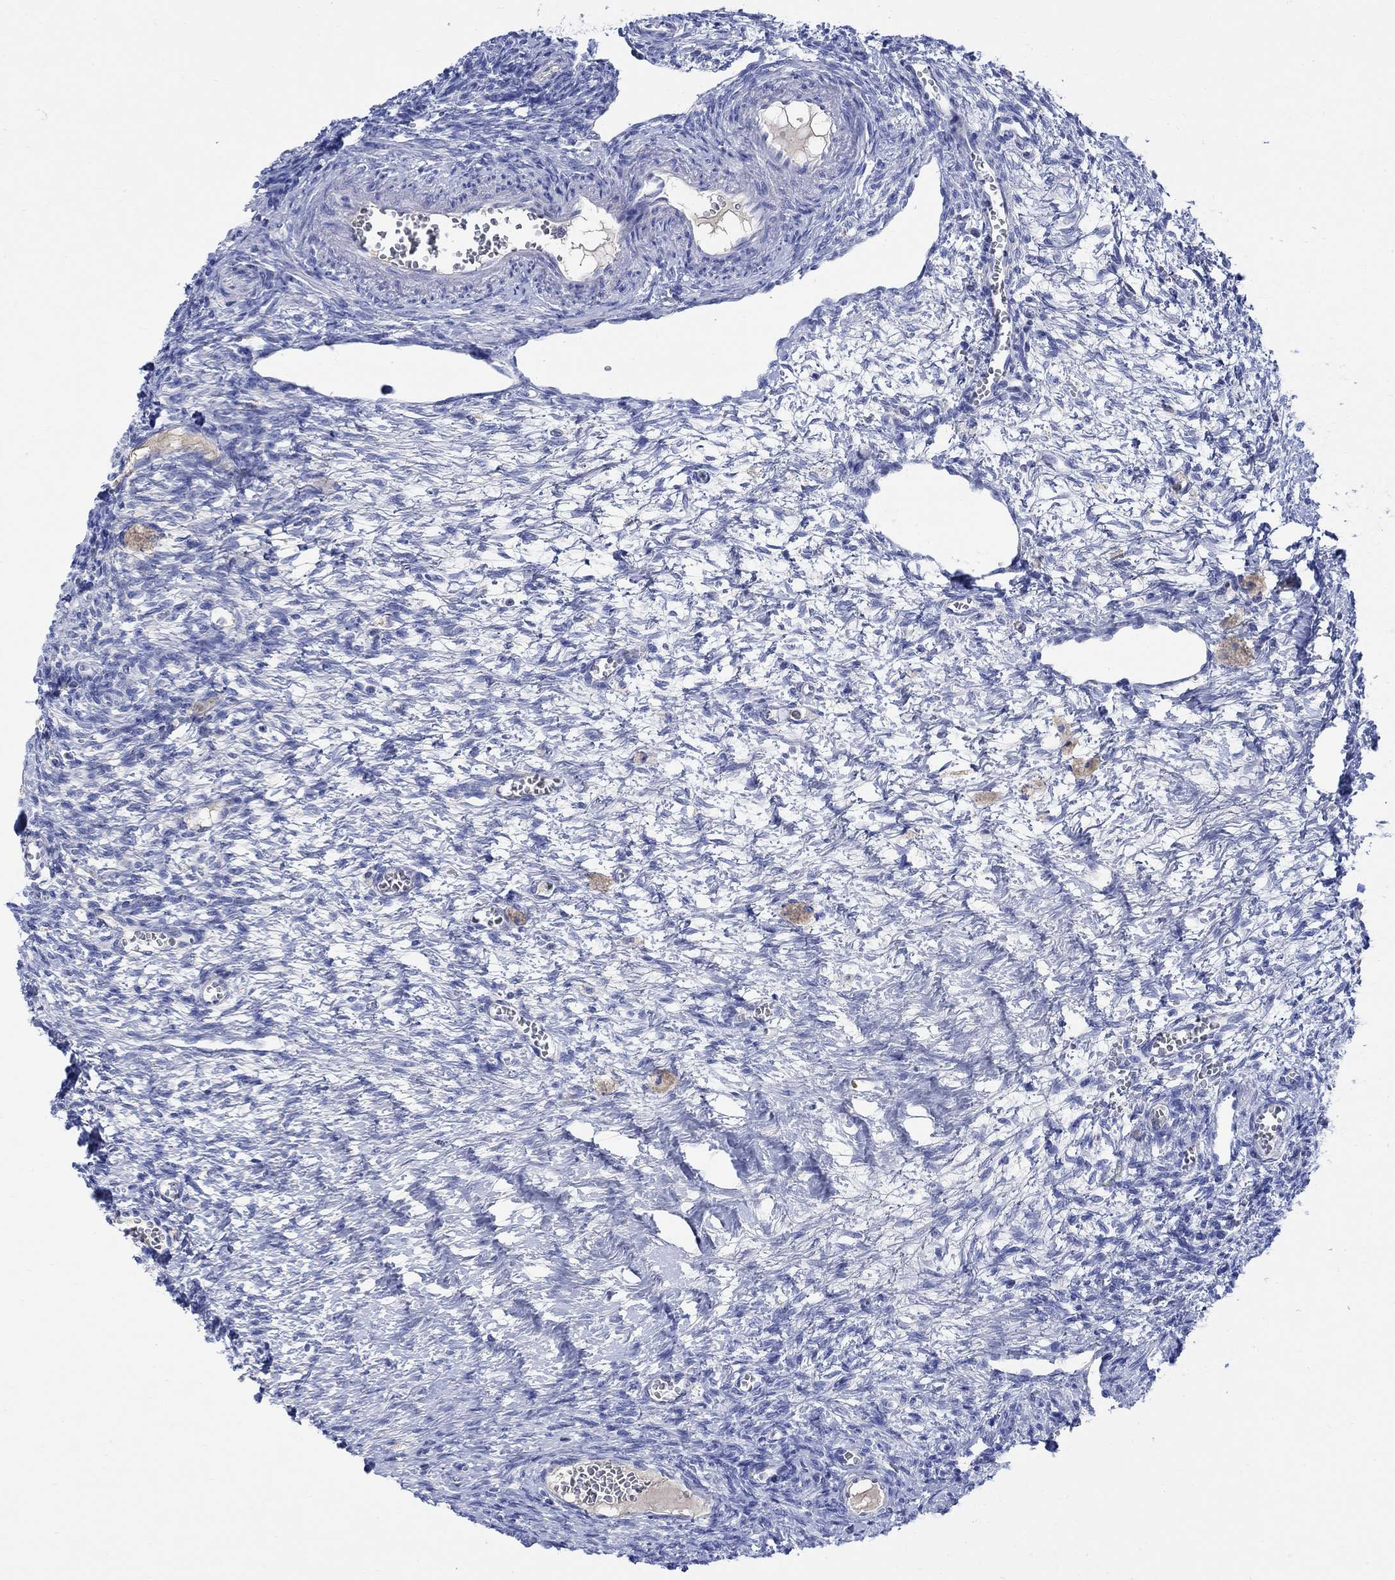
{"staining": {"intensity": "moderate", "quantity": "25%-75%", "location": "cytoplasmic/membranous"}, "tissue": "ovary", "cell_type": "Follicle cells", "image_type": "normal", "snomed": [{"axis": "morphology", "description": "Normal tissue, NOS"}, {"axis": "topography", "description": "Ovary"}], "caption": "This micrograph demonstrates benign ovary stained with immunohistochemistry to label a protein in brown. The cytoplasmic/membranous of follicle cells show moderate positivity for the protein. Nuclei are counter-stained blue.", "gene": "GCM1", "patient": {"sex": "female", "age": 27}}